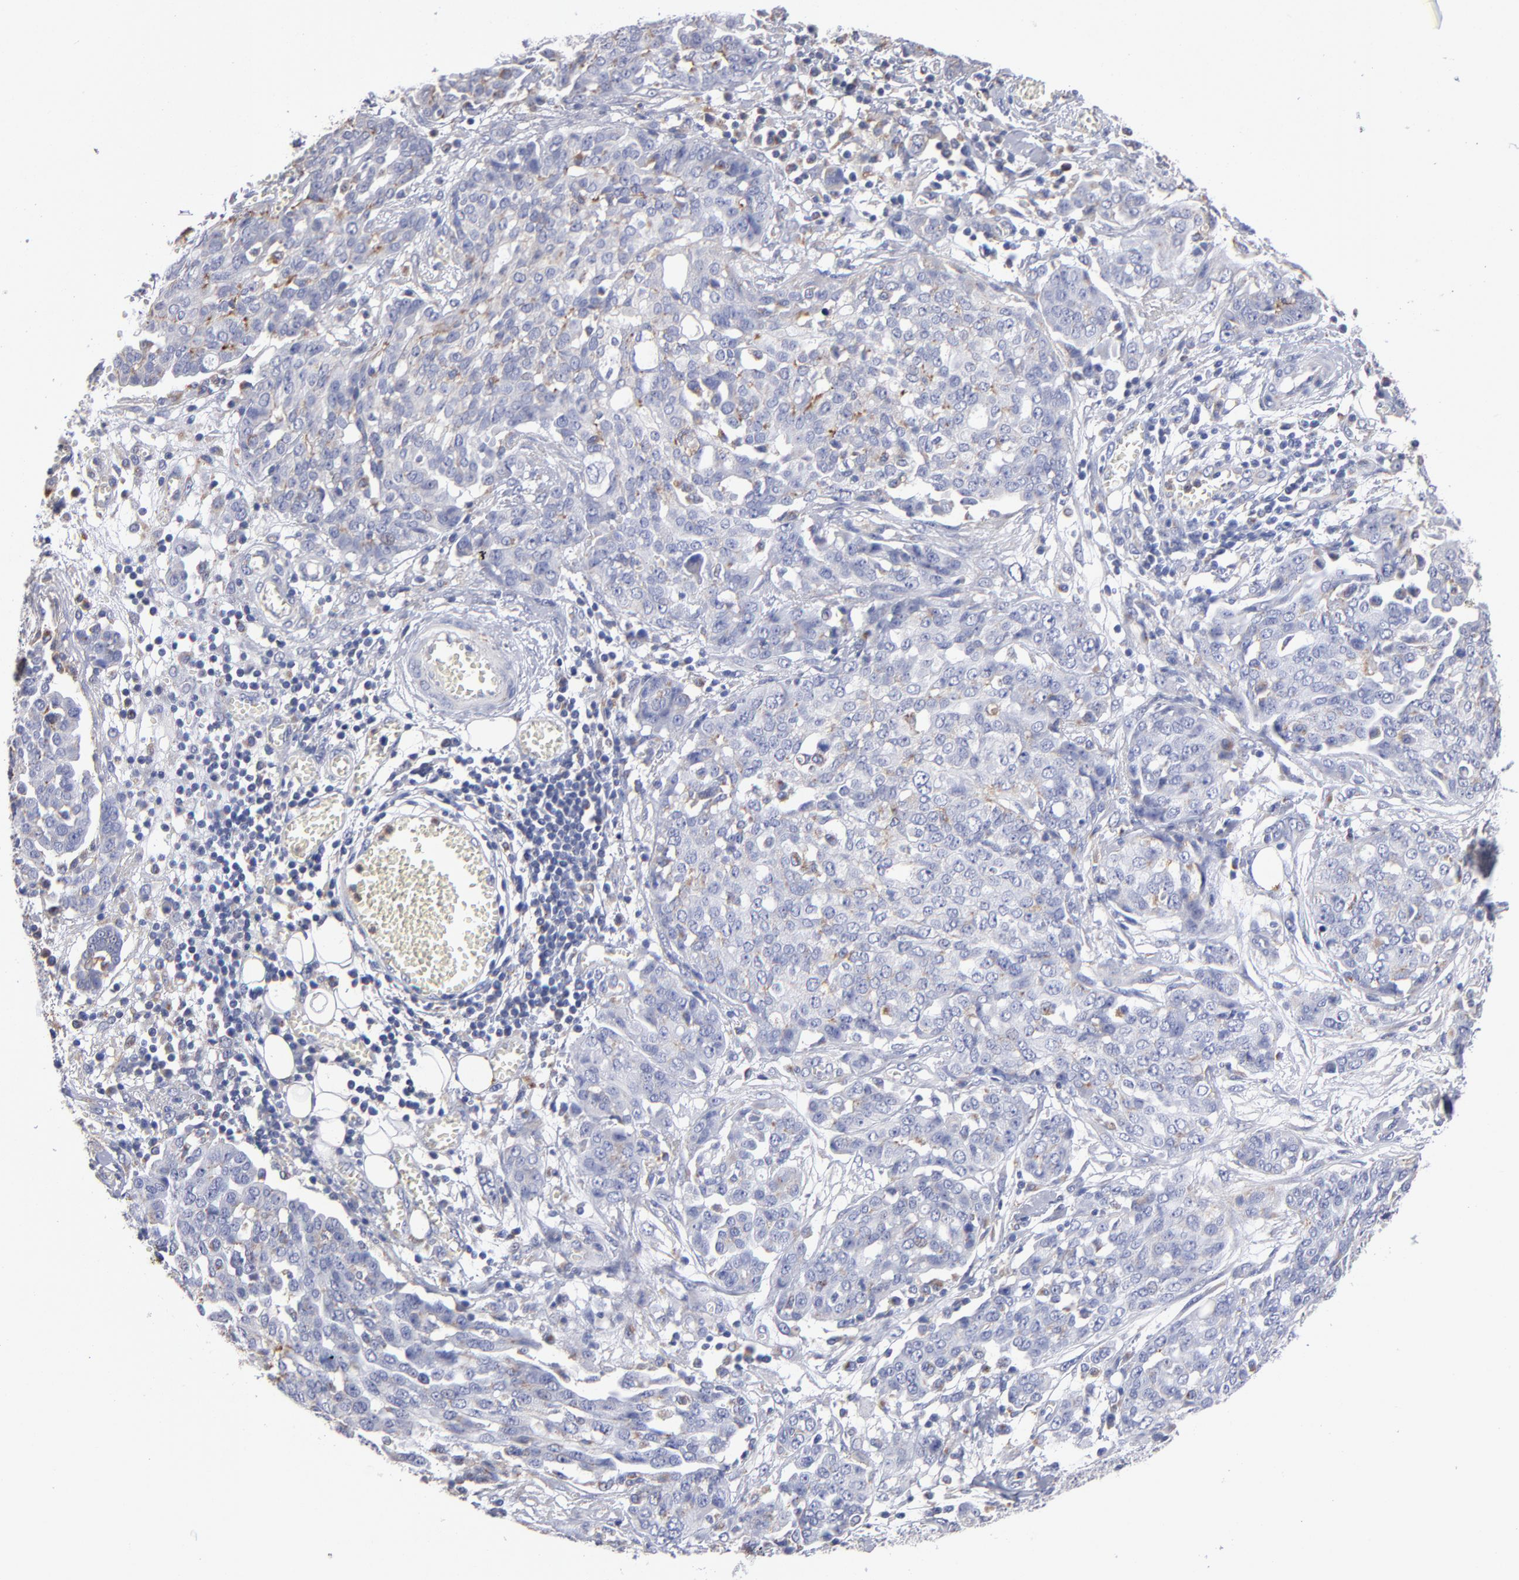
{"staining": {"intensity": "weak", "quantity": "25%-75%", "location": "cytoplasmic/membranous"}, "tissue": "ovarian cancer", "cell_type": "Tumor cells", "image_type": "cancer", "snomed": [{"axis": "morphology", "description": "Cystadenocarcinoma, serous, NOS"}, {"axis": "topography", "description": "Soft tissue"}, {"axis": "topography", "description": "Ovary"}], "caption": "Ovarian cancer (serous cystadenocarcinoma) stained for a protein (brown) displays weak cytoplasmic/membranous positive expression in approximately 25%-75% of tumor cells.", "gene": "RRAGB", "patient": {"sex": "female", "age": 57}}